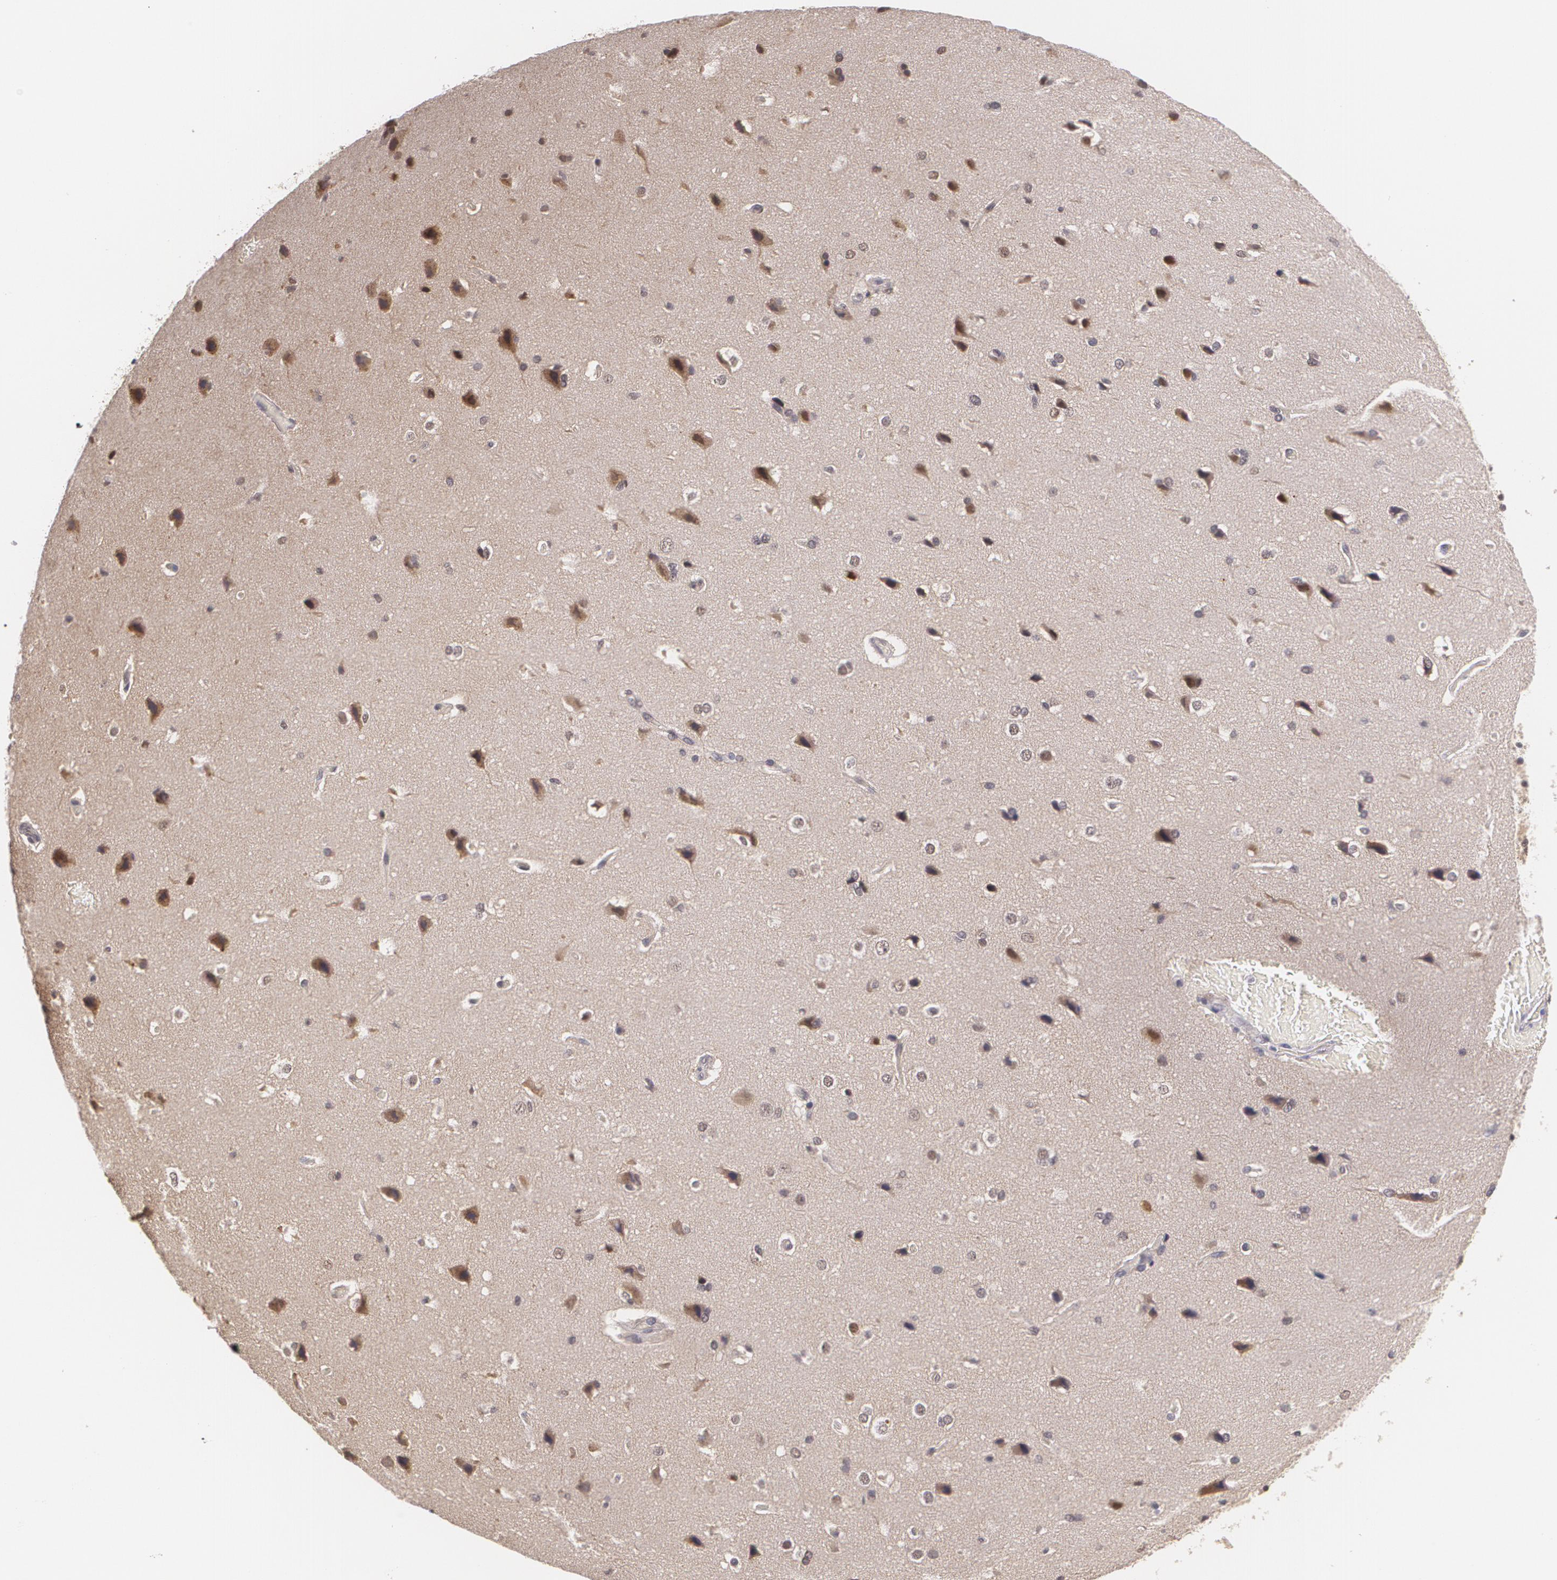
{"staining": {"intensity": "moderate", "quantity": "25%-75%", "location": "nuclear"}, "tissue": "cerebral cortex", "cell_type": "Endothelial cells", "image_type": "normal", "snomed": [{"axis": "morphology", "description": "Normal tissue, NOS"}, {"axis": "topography", "description": "Cerebral cortex"}], "caption": "An image showing moderate nuclear positivity in approximately 25%-75% of endothelial cells in benign cerebral cortex, as visualized by brown immunohistochemical staining.", "gene": "ALX1", "patient": {"sex": "female", "age": 45}}